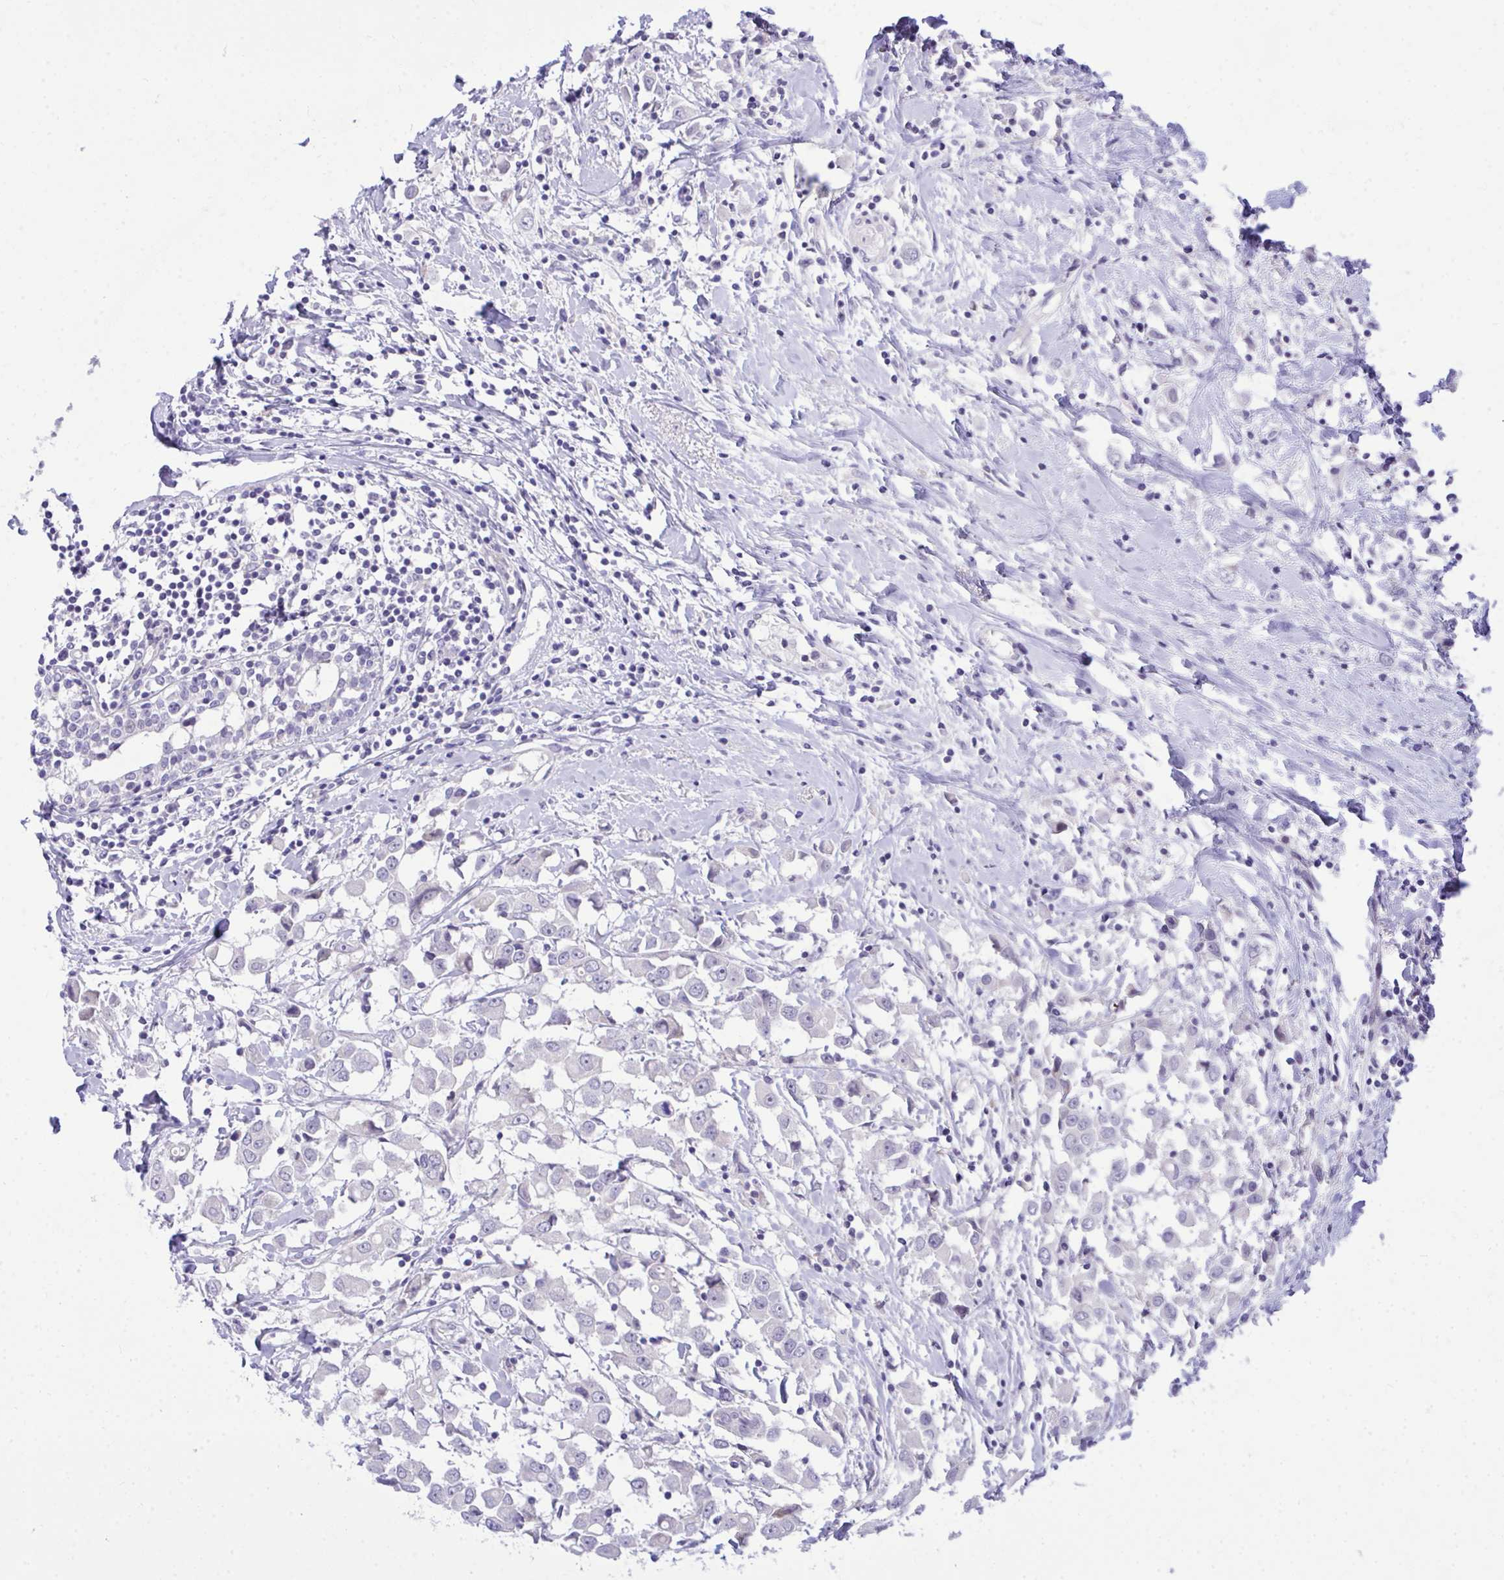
{"staining": {"intensity": "negative", "quantity": "none", "location": "none"}, "tissue": "breast cancer", "cell_type": "Tumor cells", "image_type": "cancer", "snomed": [{"axis": "morphology", "description": "Duct carcinoma"}, {"axis": "topography", "description": "Breast"}], "caption": "The micrograph reveals no significant expression in tumor cells of breast cancer (intraductal carcinoma).", "gene": "MED9", "patient": {"sex": "female", "age": 61}}